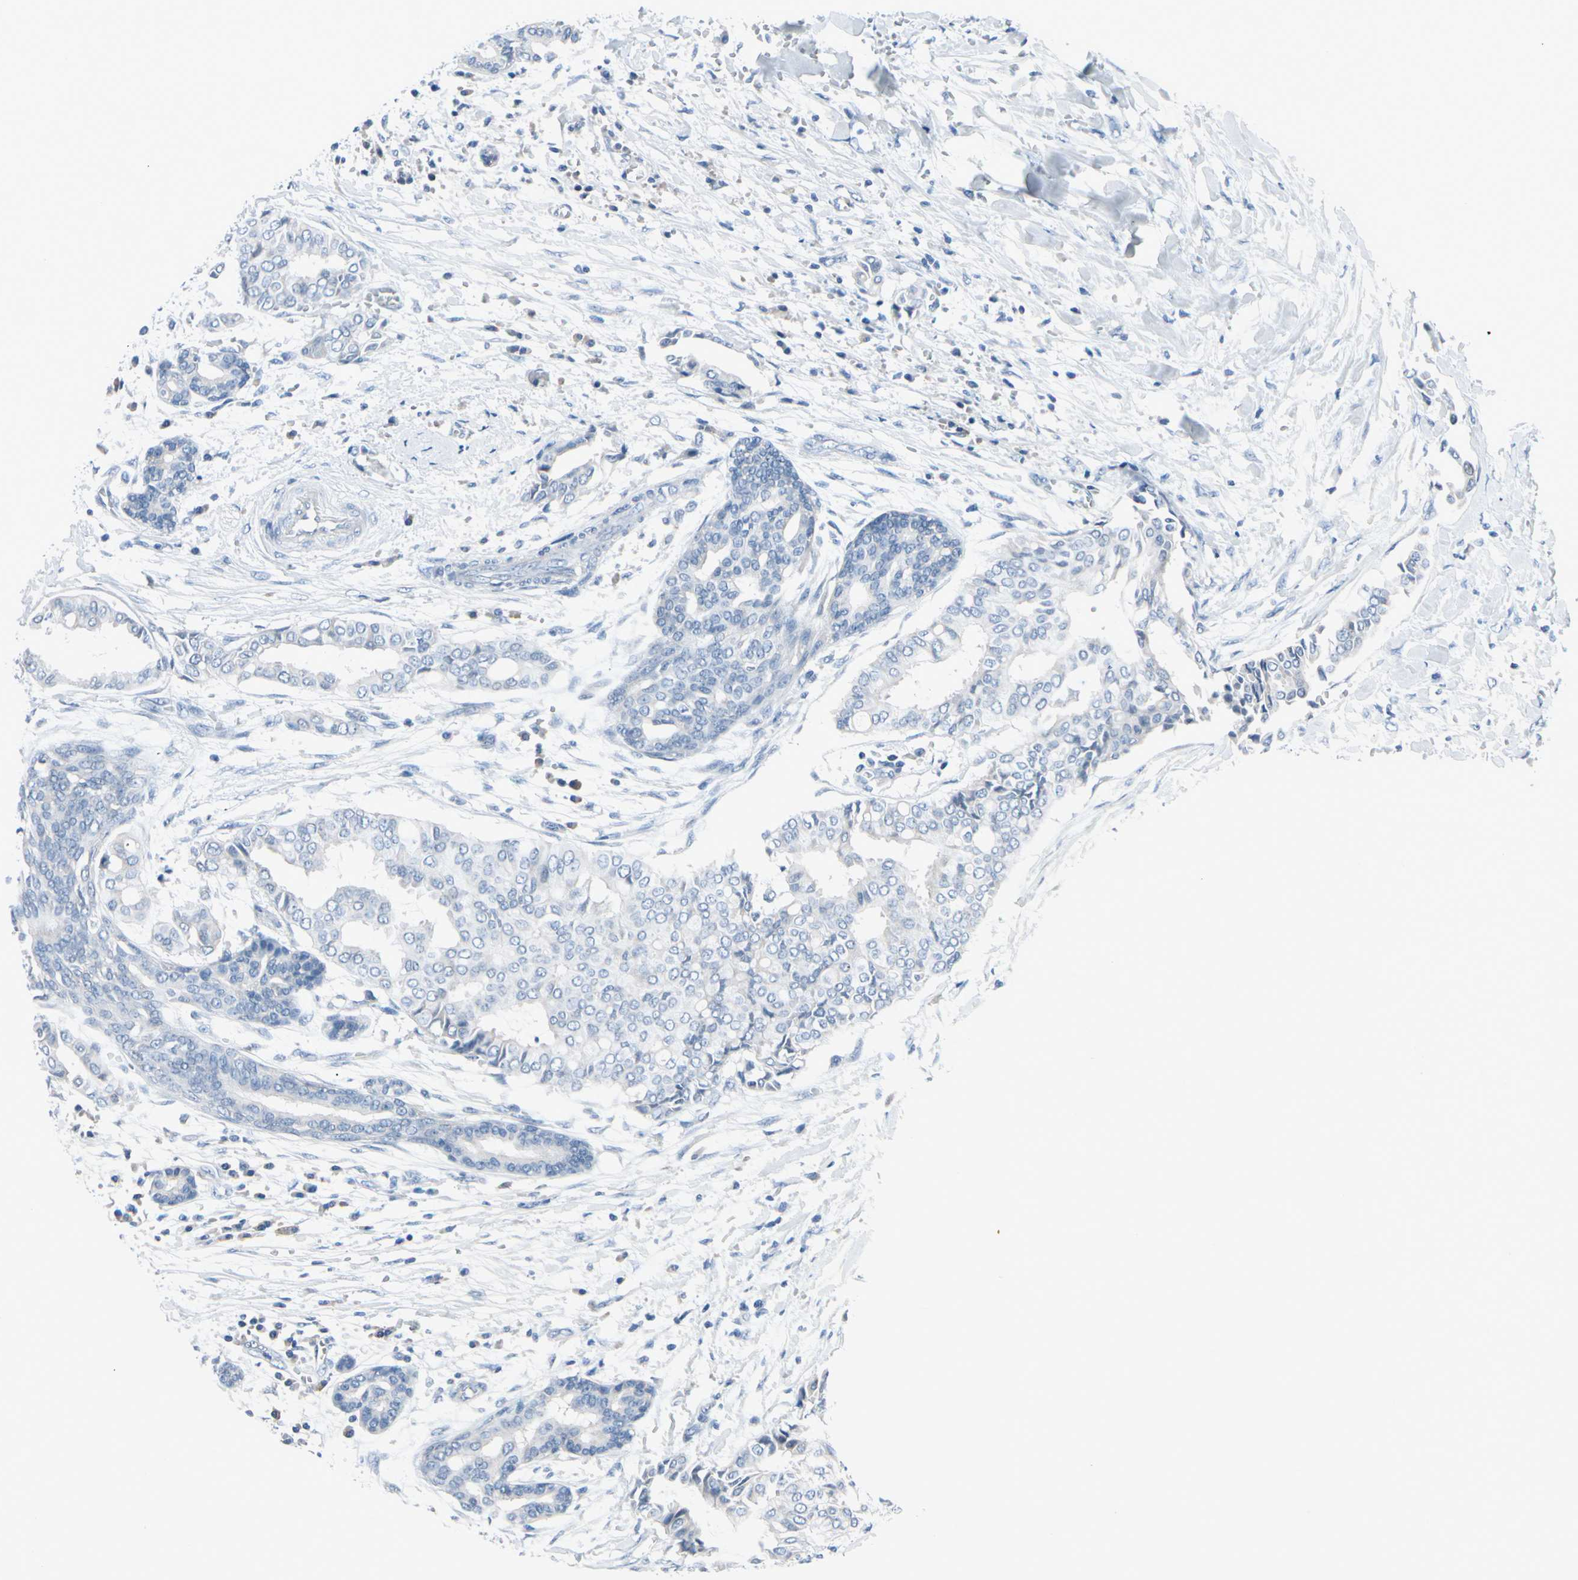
{"staining": {"intensity": "negative", "quantity": "none", "location": "none"}, "tissue": "head and neck cancer", "cell_type": "Tumor cells", "image_type": "cancer", "snomed": [{"axis": "morphology", "description": "Adenocarcinoma, NOS"}, {"axis": "topography", "description": "Salivary gland"}, {"axis": "topography", "description": "Head-Neck"}], "caption": "Immunohistochemical staining of adenocarcinoma (head and neck) exhibits no significant staining in tumor cells.", "gene": "PGR", "patient": {"sex": "female", "age": 59}}